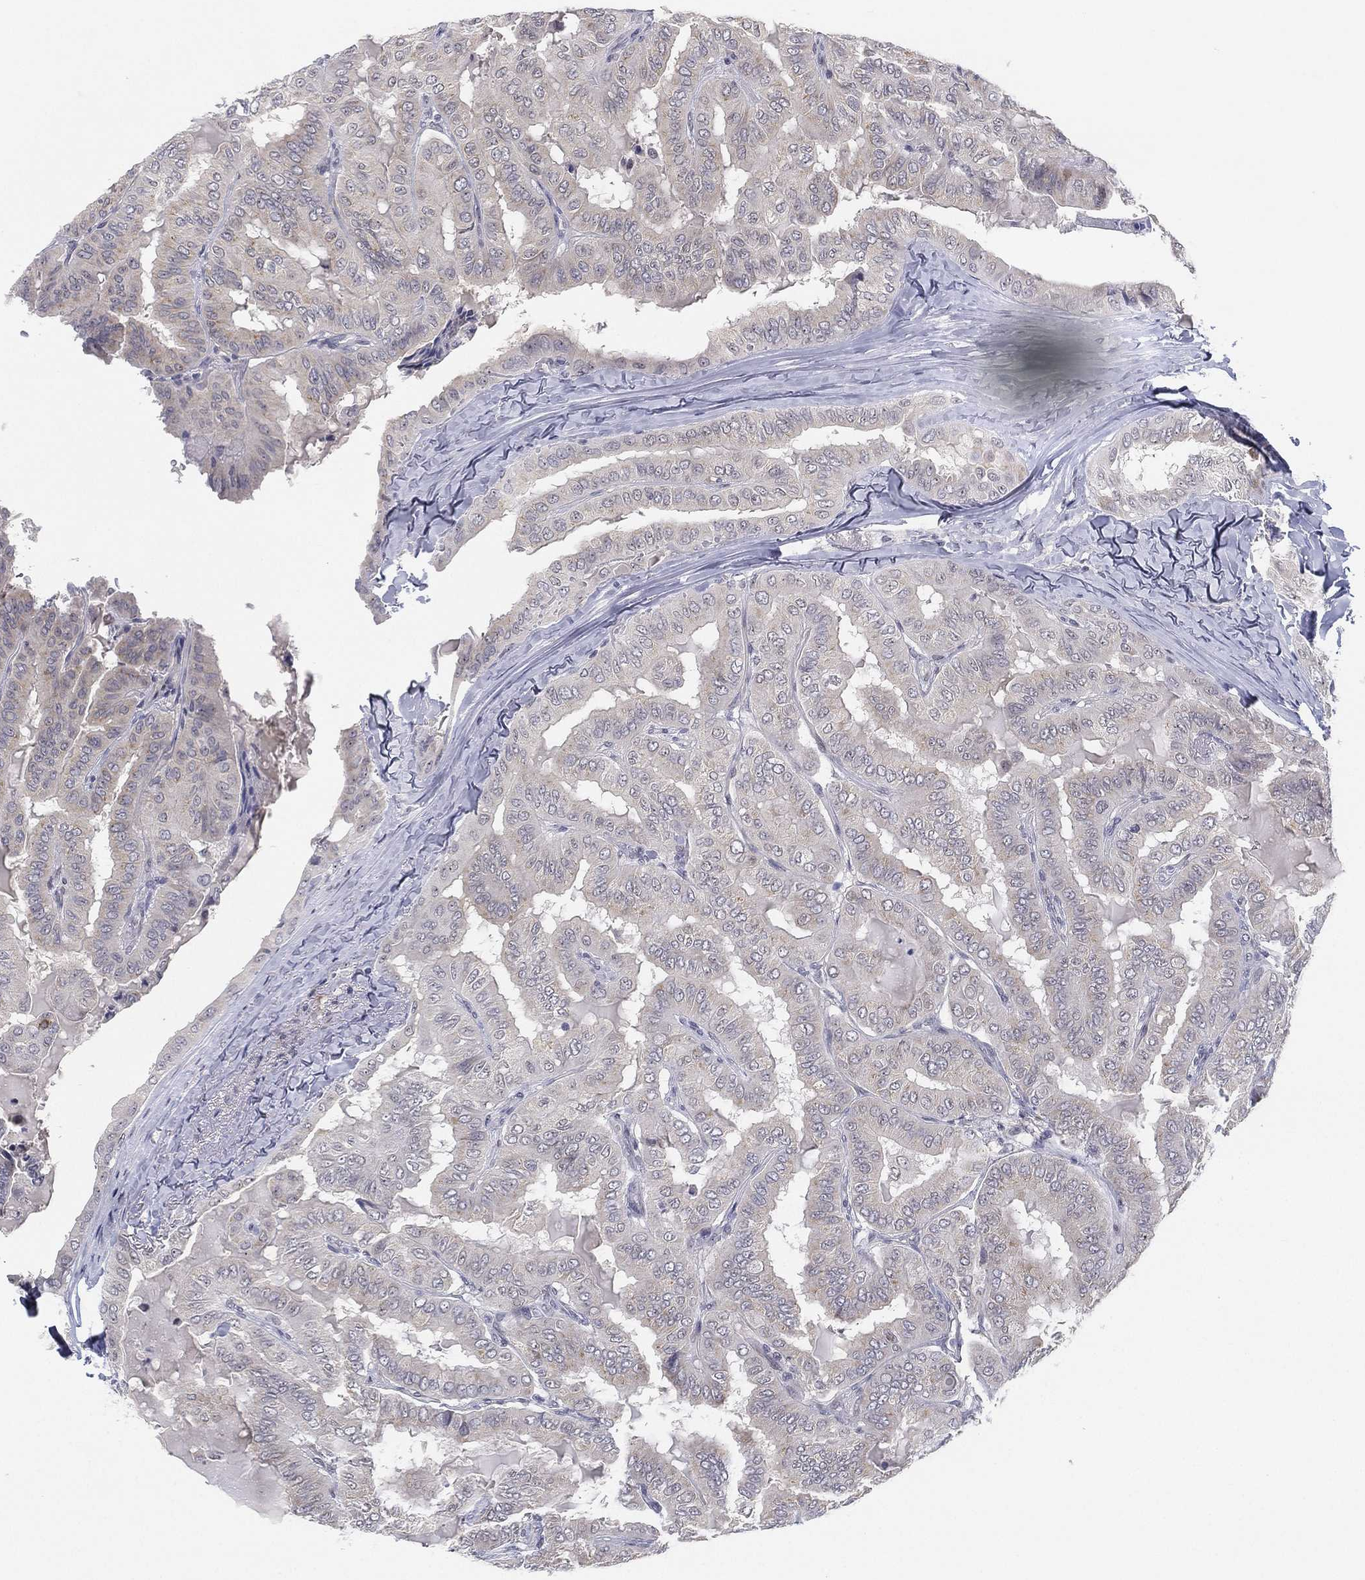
{"staining": {"intensity": "negative", "quantity": "none", "location": "none"}, "tissue": "thyroid cancer", "cell_type": "Tumor cells", "image_type": "cancer", "snomed": [{"axis": "morphology", "description": "Papillary adenocarcinoma, NOS"}, {"axis": "topography", "description": "Thyroid gland"}], "caption": "IHC image of human papillary adenocarcinoma (thyroid) stained for a protein (brown), which displays no staining in tumor cells. Nuclei are stained in blue.", "gene": "MS4A8", "patient": {"sex": "female", "age": 68}}